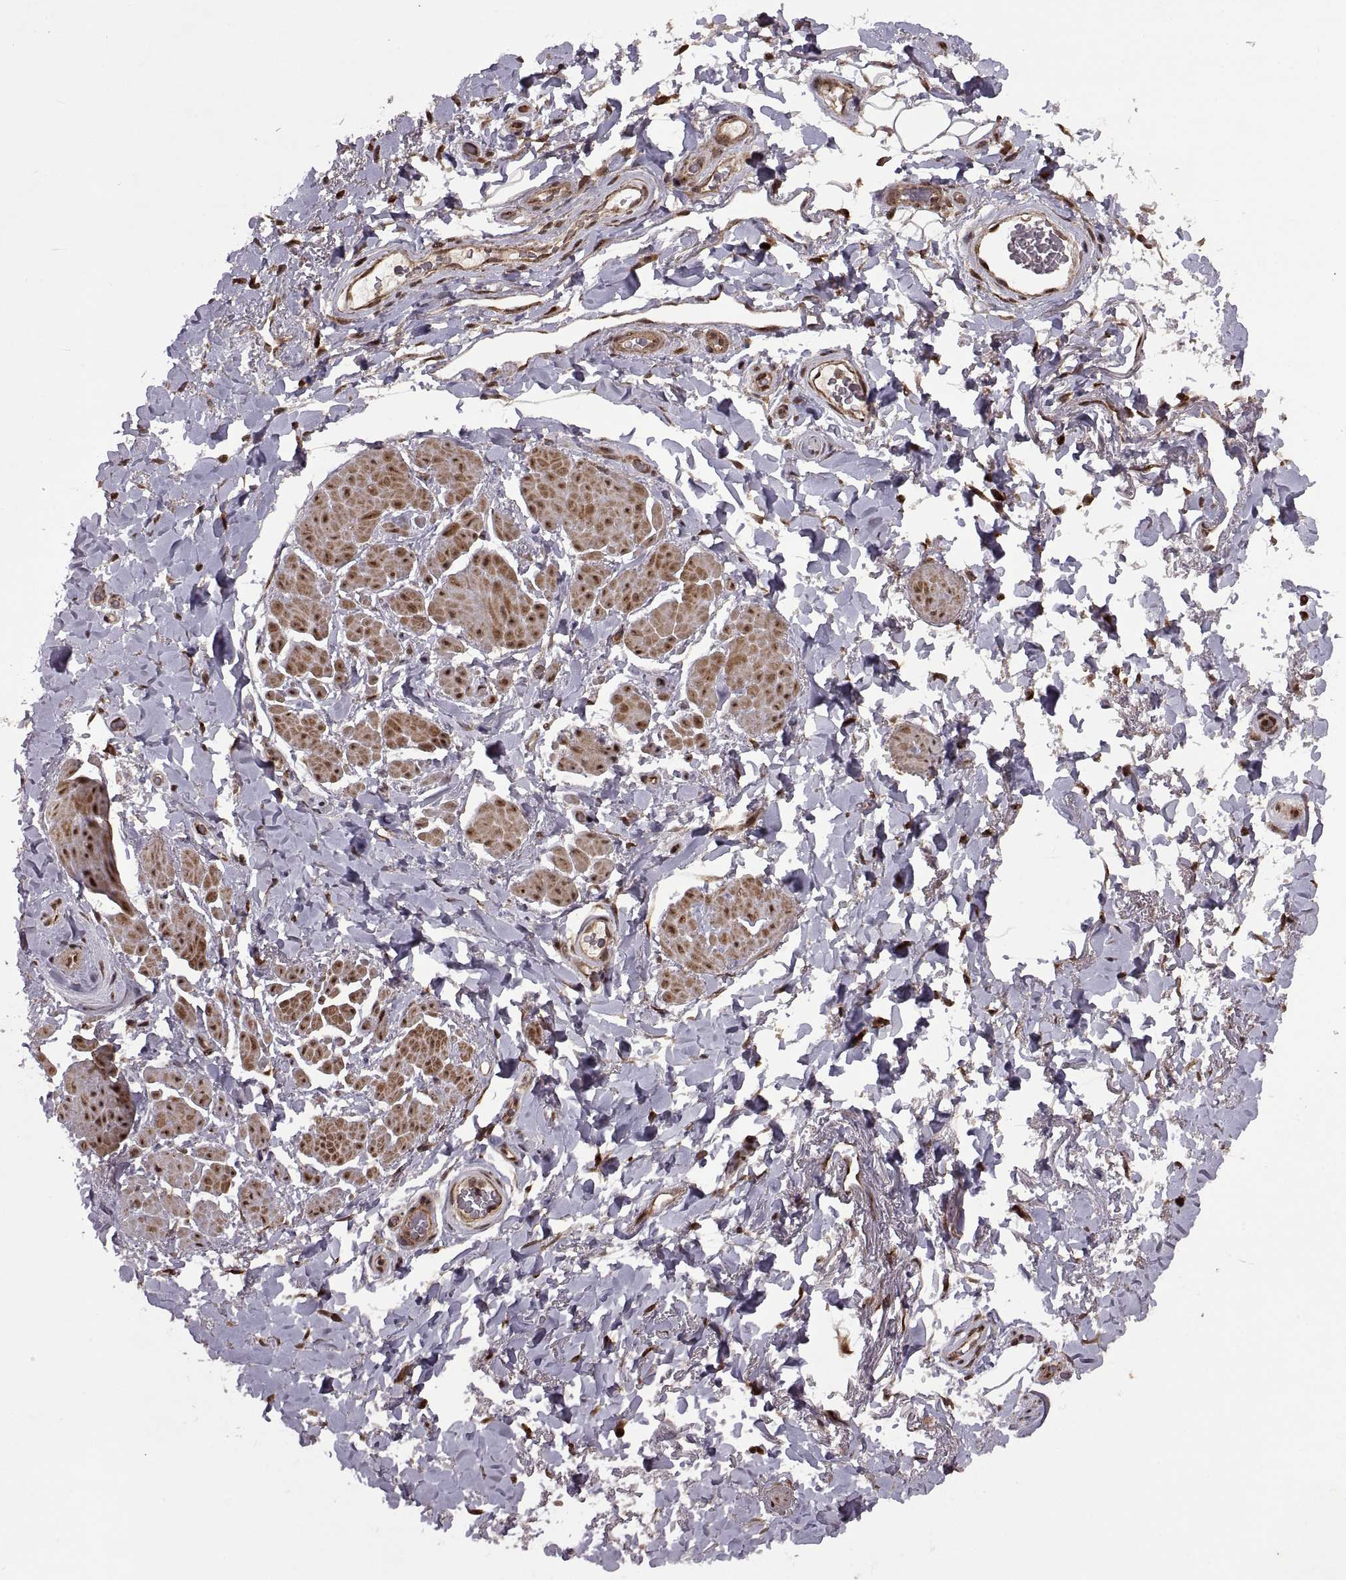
{"staining": {"intensity": "moderate", "quantity": "25%-75%", "location": "nuclear"}, "tissue": "adipose tissue", "cell_type": "Adipocytes", "image_type": "normal", "snomed": [{"axis": "morphology", "description": "Normal tissue, NOS"}, {"axis": "topography", "description": "Anal"}, {"axis": "topography", "description": "Peripheral nerve tissue"}], "caption": "A histopathology image of human adipose tissue stained for a protein shows moderate nuclear brown staining in adipocytes. (DAB (3,3'-diaminobenzidine) = brown stain, brightfield microscopy at high magnification).", "gene": "PTOV1", "patient": {"sex": "male", "age": 53}}